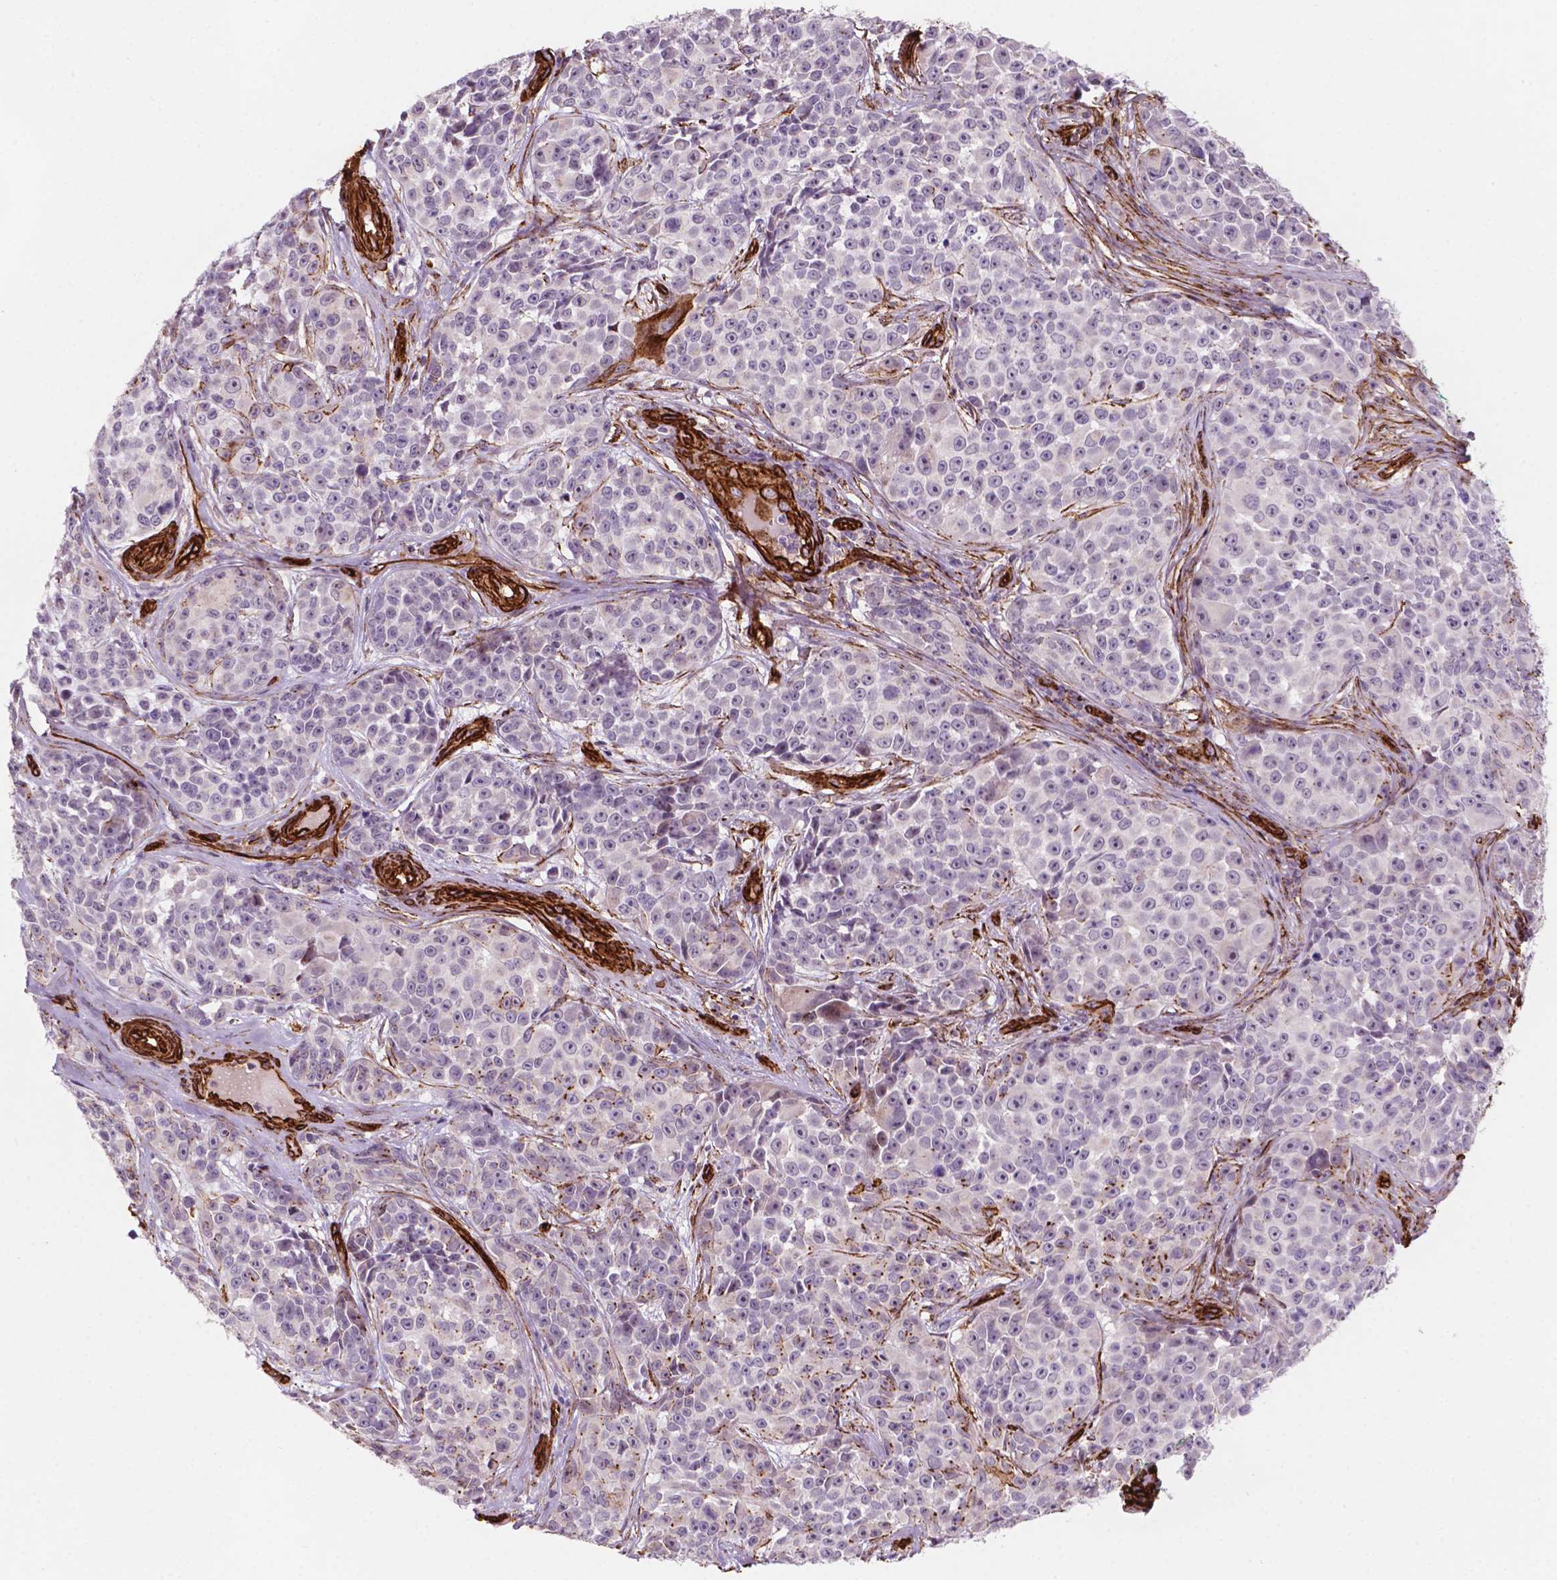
{"staining": {"intensity": "negative", "quantity": "none", "location": "none"}, "tissue": "melanoma", "cell_type": "Tumor cells", "image_type": "cancer", "snomed": [{"axis": "morphology", "description": "Malignant melanoma, NOS"}, {"axis": "topography", "description": "Skin"}], "caption": "DAB immunohistochemical staining of human malignant melanoma demonstrates no significant expression in tumor cells. The staining was performed using DAB (3,3'-diaminobenzidine) to visualize the protein expression in brown, while the nuclei were stained in blue with hematoxylin (Magnification: 20x).", "gene": "EGFL8", "patient": {"sex": "female", "age": 88}}